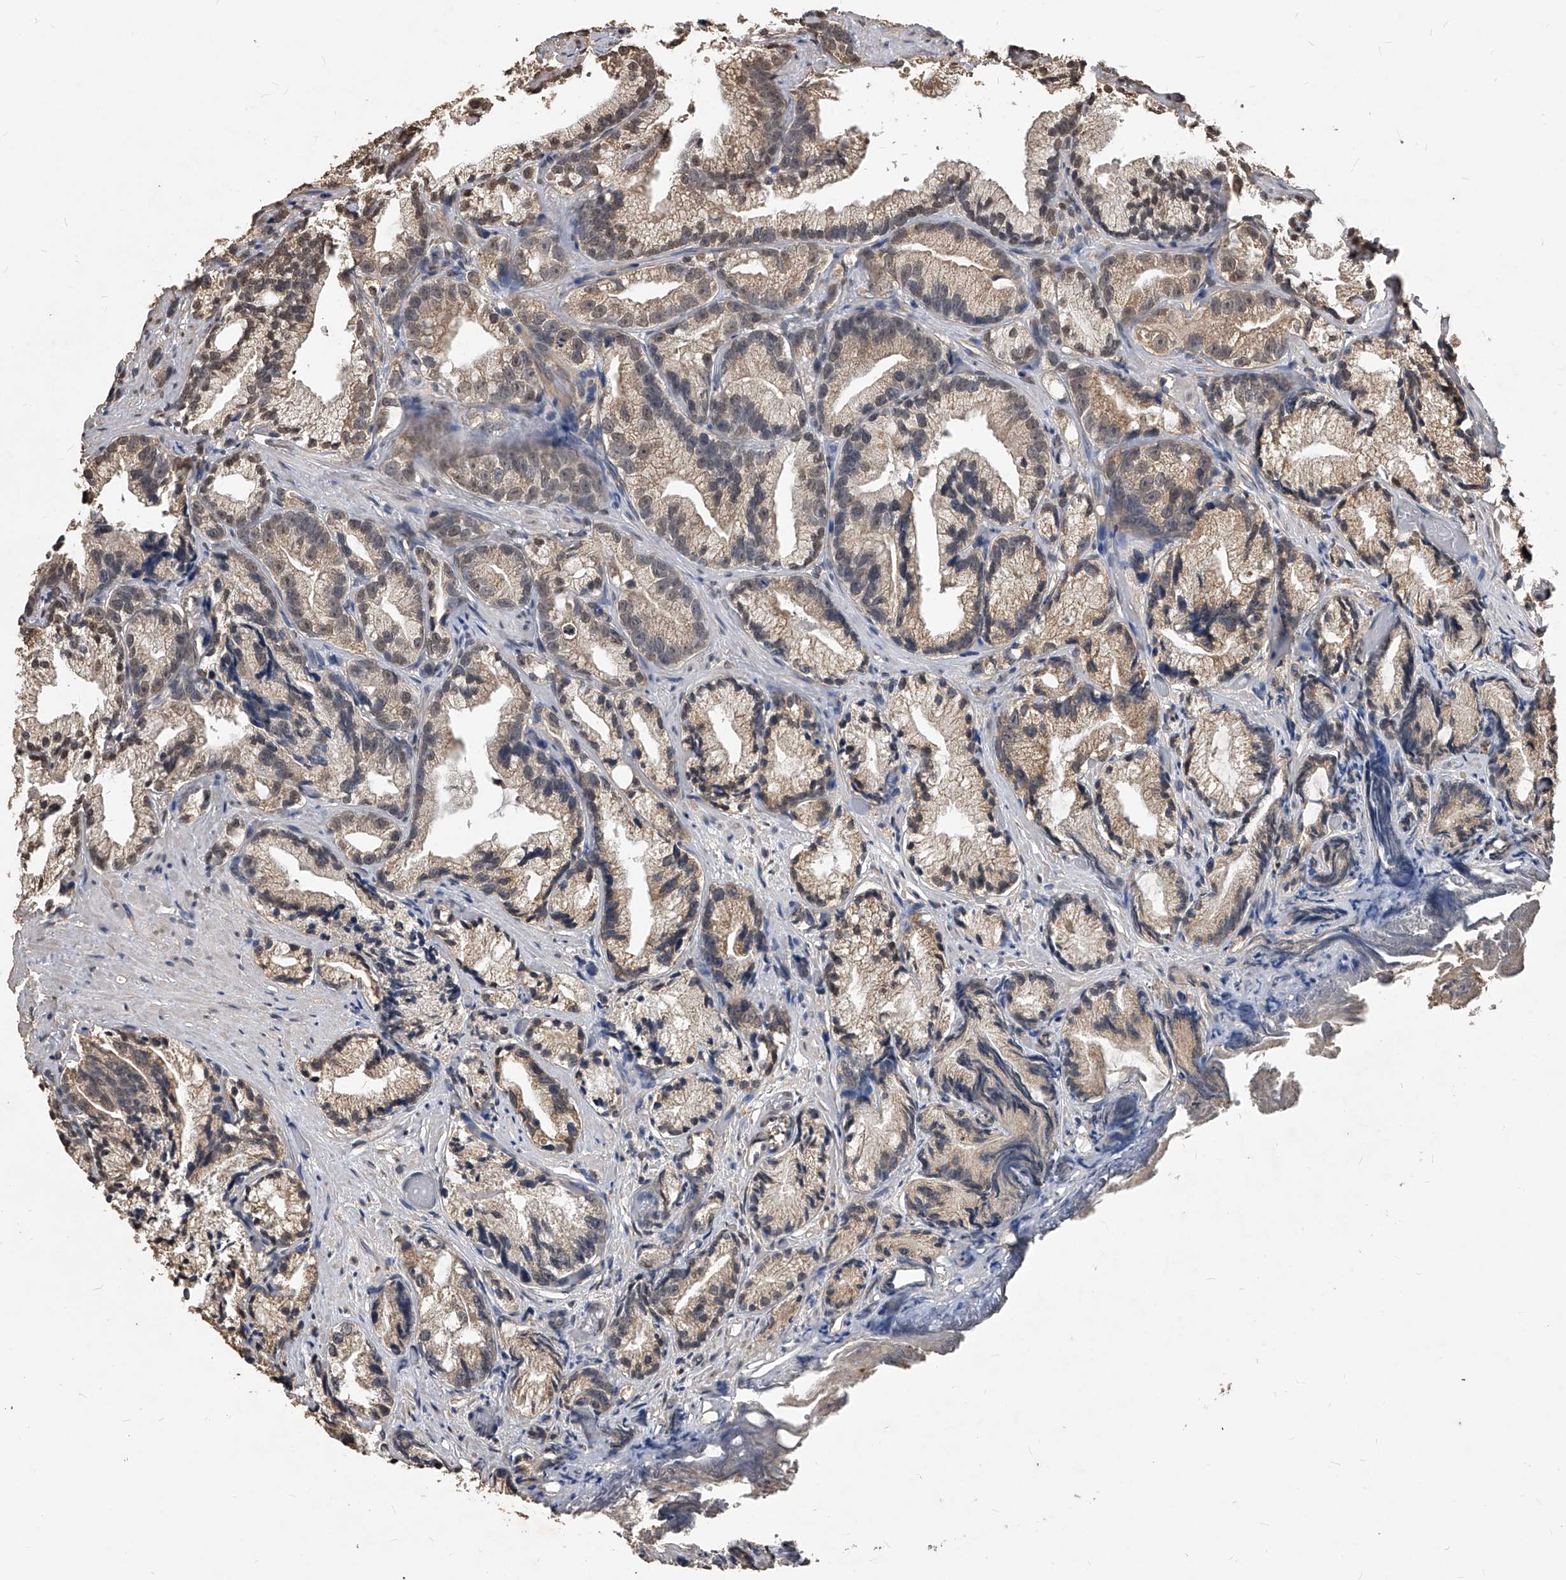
{"staining": {"intensity": "weak", "quantity": ">75%", "location": "cytoplasmic/membranous,nuclear"}, "tissue": "prostate cancer", "cell_type": "Tumor cells", "image_type": "cancer", "snomed": [{"axis": "morphology", "description": "Adenocarcinoma, Low grade"}, {"axis": "topography", "description": "Prostate"}], "caption": "Immunohistochemistry staining of prostate cancer, which displays low levels of weak cytoplasmic/membranous and nuclear expression in about >75% of tumor cells indicating weak cytoplasmic/membranous and nuclear protein expression. The staining was performed using DAB (brown) for protein detection and nuclei were counterstained in hematoxylin (blue).", "gene": "FBXL4", "patient": {"sex": "male", "age": 89}}